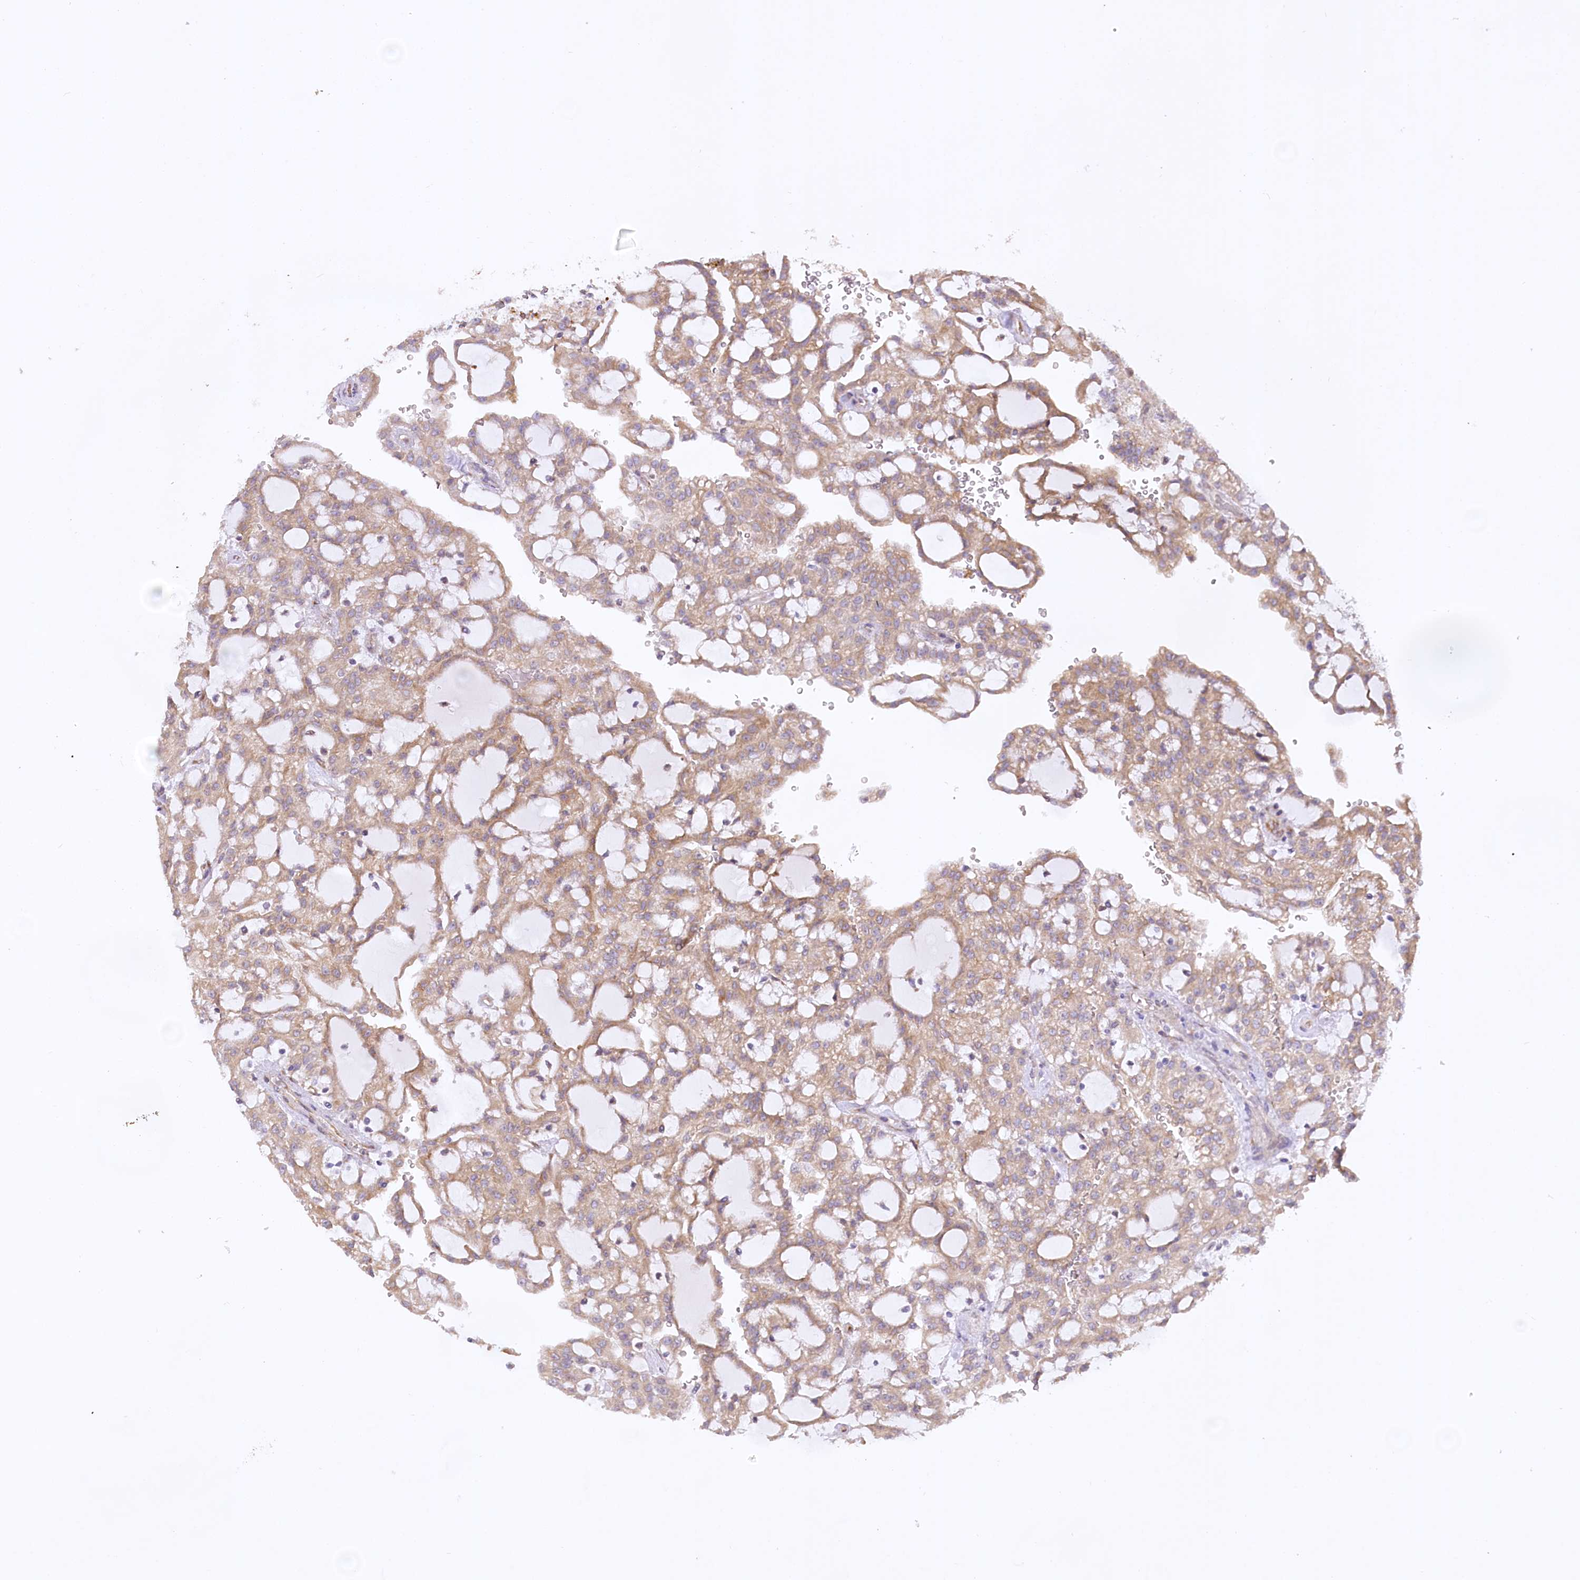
{"staining": {"intensity": "moderate", "quantity": ">75%", "location": "cytoplasmic/membranous"}, "tissue": "renal cancer", "cell_type": "Tumor cells", "image_type": "cancer", "snomed": [{"axis": "morphology", "description": "Adenocarcinoma, NOS"}, {"axis": "topography", "description": "Kidney"}], "caption": "Renal cancer (adenocarcinoma) tissue shows moderate cytoplasmic/membranous expression in approximately >75% of tumor cells, visualized by immunohistochemistry.", "gene": "NCKAP5", "patient": {"sex": "male", "age": 63}}